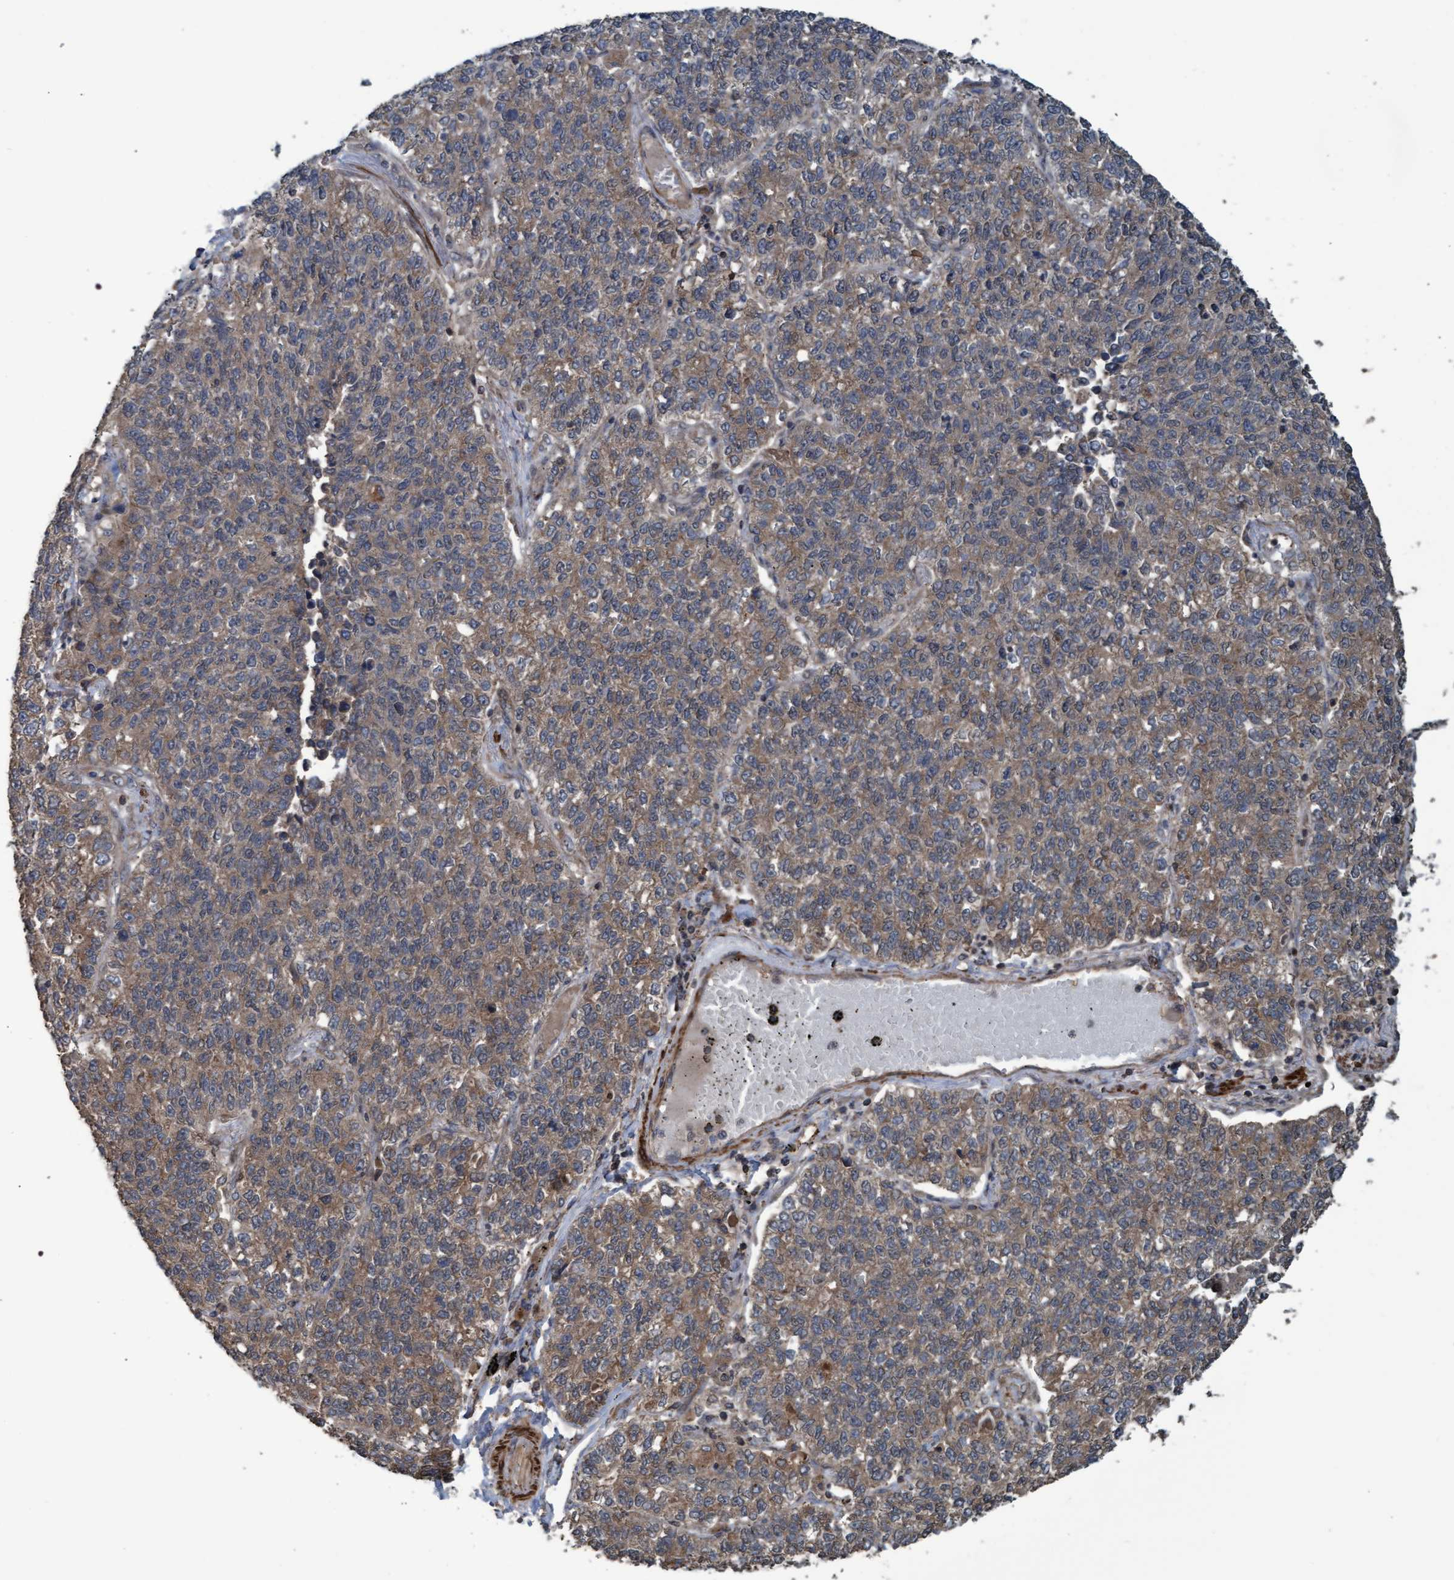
{"staining": {"intensity": "moderate", "quantity": ">75%", "location": "cytoplasmic/membranous"}, "tissue": "lung cancer", "cell_type": "Tumor cells", "image_type": "cancer", "snomed": [{"axis": "morphology", "description": "Adenocarcinoma, NOS"}, {"axis": "topography", "description": "Lung"}], "caption": "Protein analysis of lung cancer tissue shows moderate cytoplasmic/membranous staining in approximately >75% of tumor cells.", "gene": "GGT6", "patient": {"sex": "male", "age": 49}}